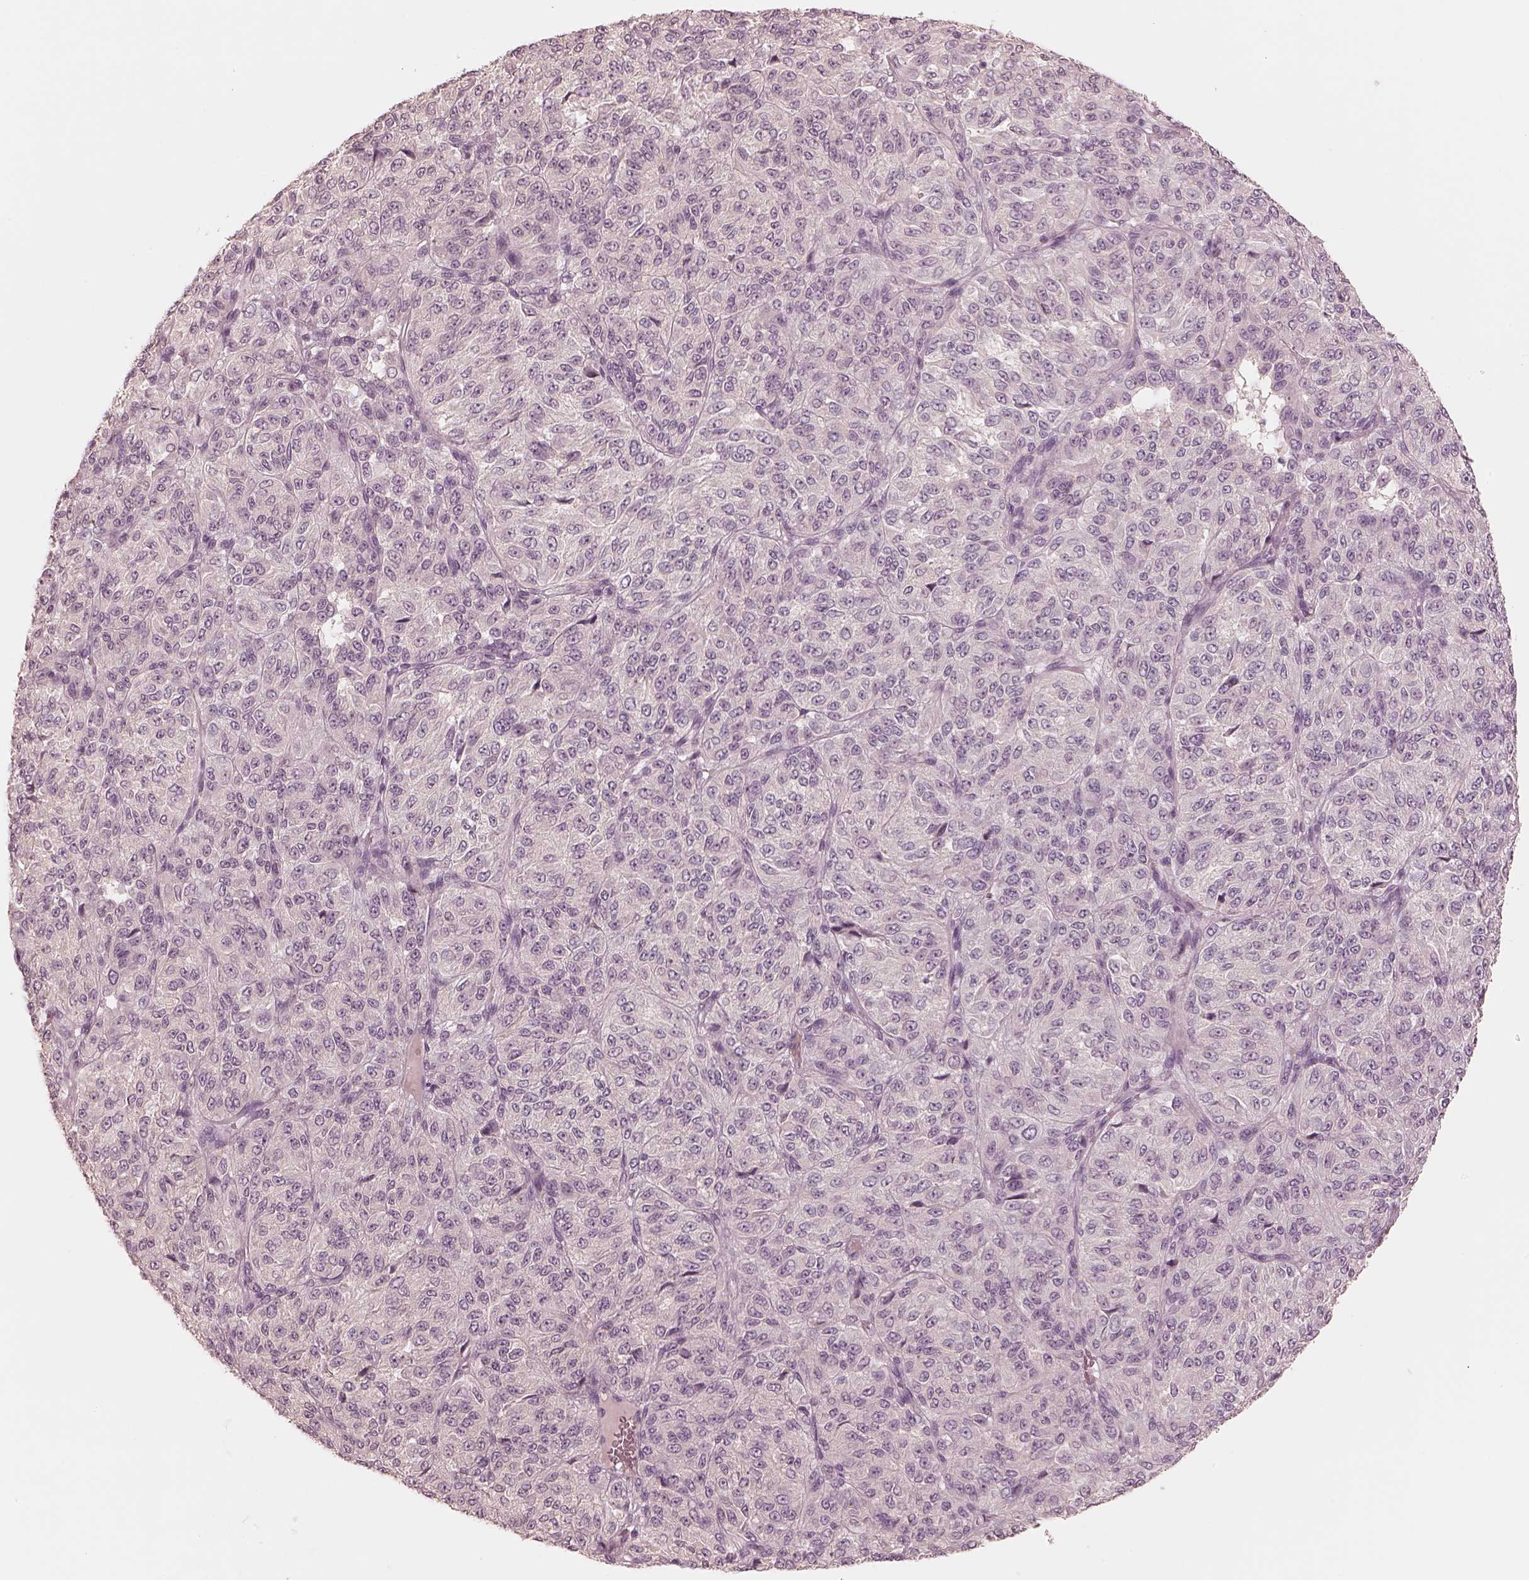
{"staining": {"intensity": "negative", "quantity": "none", "location": "none"}, "tissue": "melanoma", "cell_type": "Tumor cells", "image_type": "cancer", "snomed": [{"axis": "morphology", "description": "Malignant melanoma, Metastatic site"}, {"axis": "topography", "description": "Brain"}], "caption": "Malignant melanoma (metastatic site) stained for a protein using immunohistochemistry (IHC) demonstrates no positivity tumor cells.", "gene": "CALR3", "patient": {"sex": "female", "age": 56}}